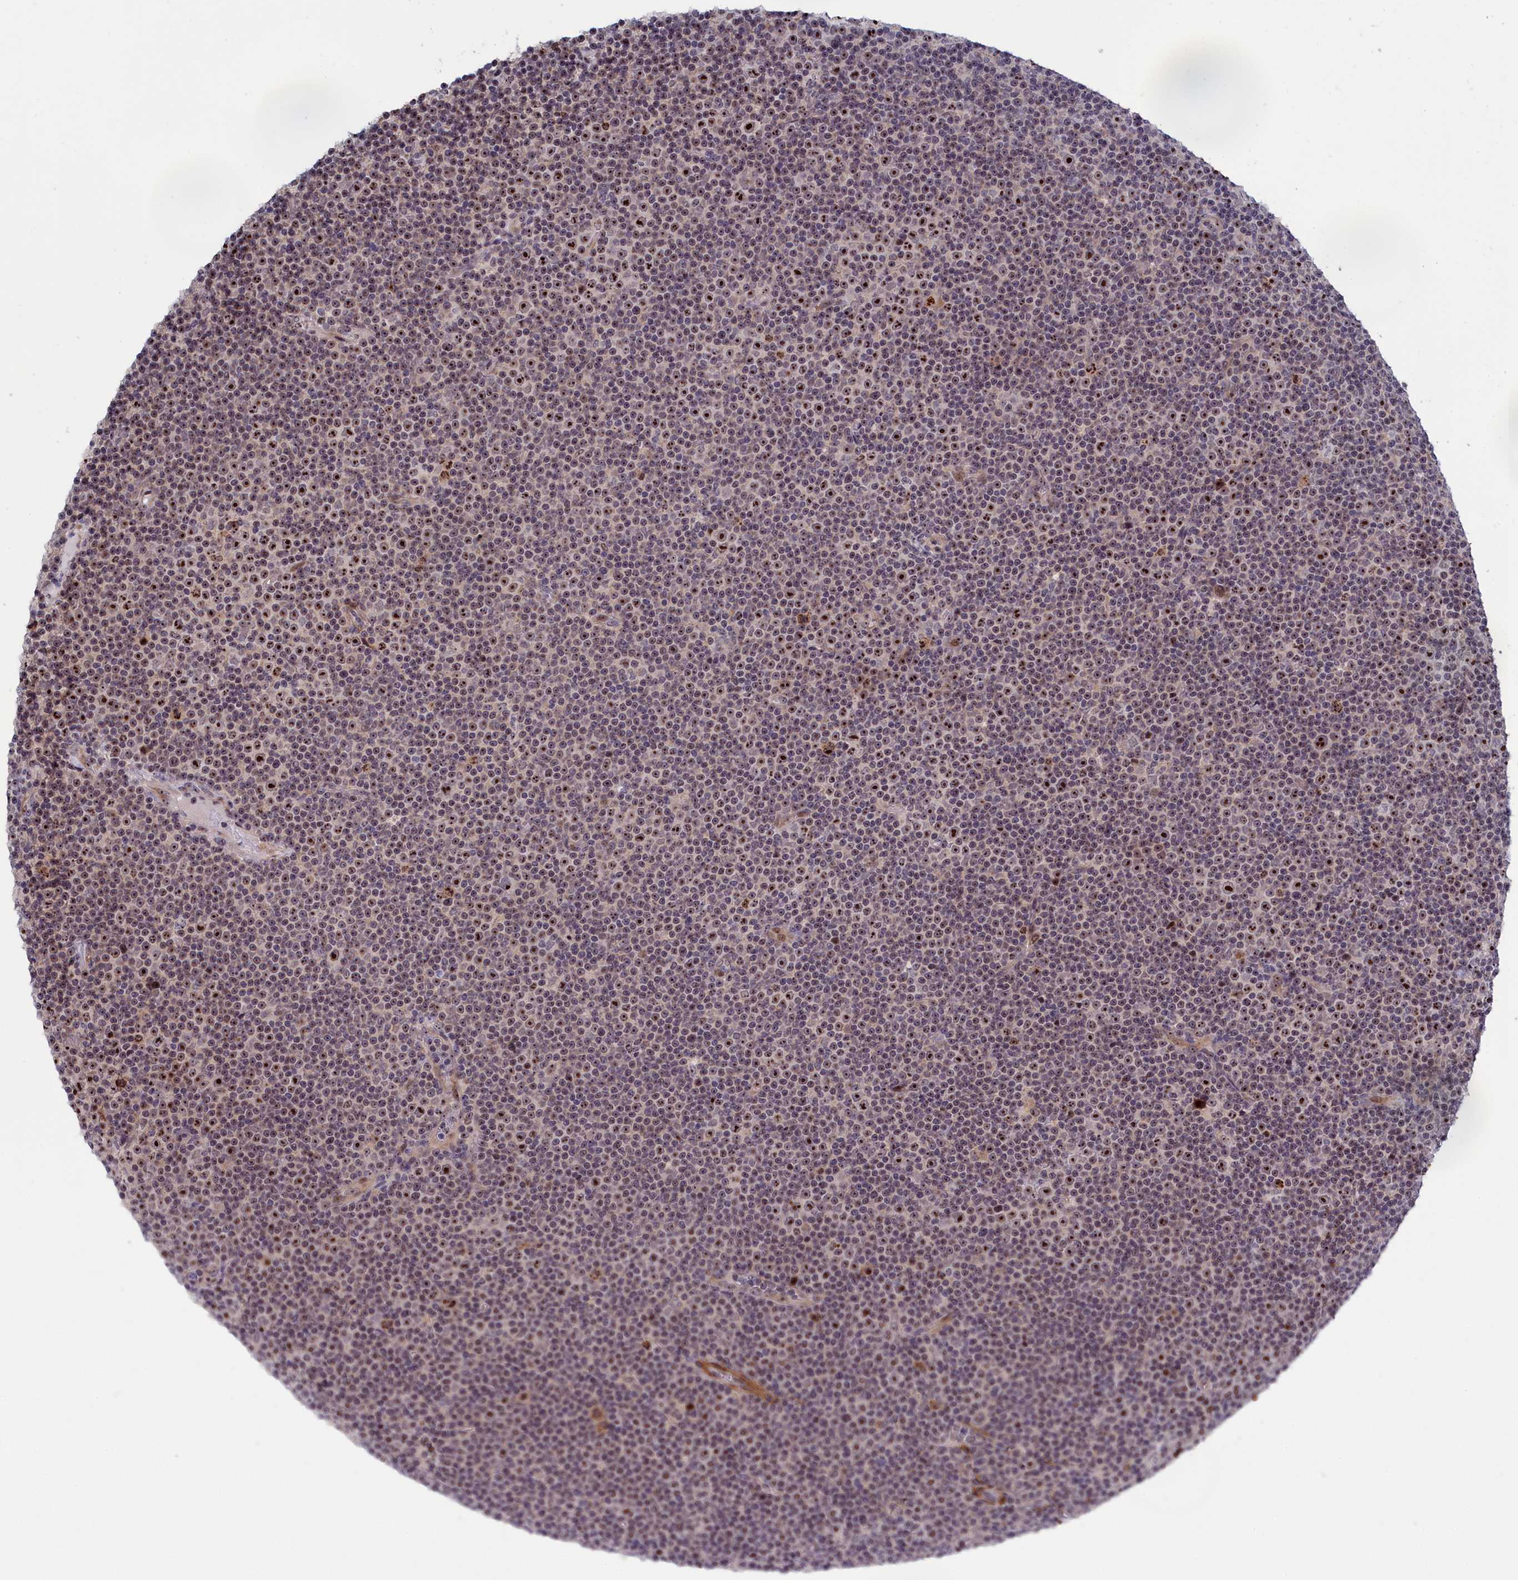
{"staining": {"intensity": "strong", "quantity": "<25%", "location": "nuclear"}, "tissue": "lymphoma", "cell_type": "Tumor cells", "image_type": "cancer", "snomed": [{"axis": "morphology", "description": "Malignant lymphoma, non-Hodgkin's type, Low grade"}, {"axis": "topography", "description": "Lymph node"}], "caption": "This histopathology image exhibits immunohistochemistry (IHC) staining of lymphoma, with medium strong nuclear expression in about <25% of tumor cells.", "gene": "PPAN", "patient": {"sex": "female", "age": 67}}